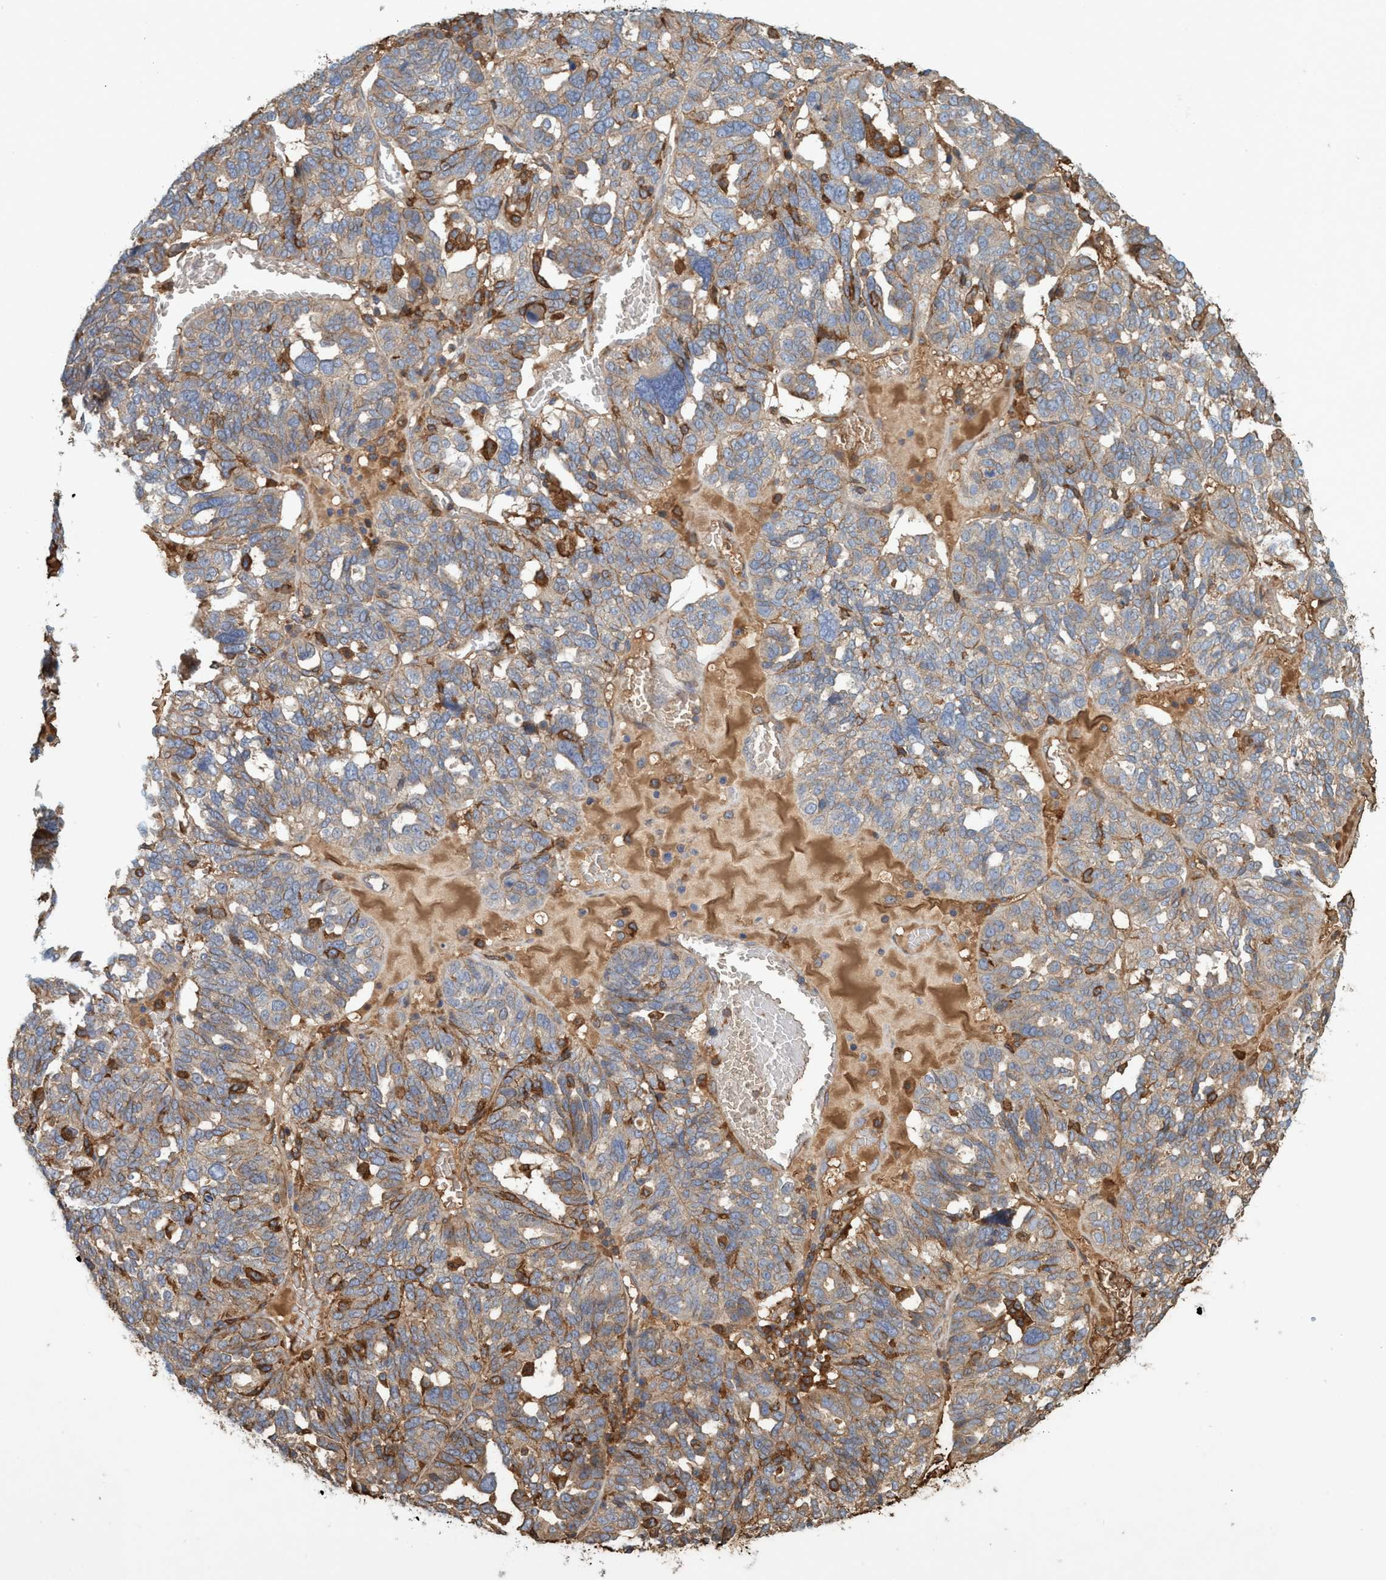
{"staining": {"intensity": "moderate", "quantity": "25%-75%", "location": "cytoplasmic/membranous"}, "tissue": "ovarian cancer", "cell_type": "Tumor cells", "image_type": "cancer", "snomed": [{"axis": "morphology", "description": "Cystadenocarcinoma, serous, NOS"}, {"axis": "topography", "description": "Ovary"}], "caption": "A histopathology image showing moderate cytoplasmic/membranous positivity in about 25%-75% of tumor cells in serous cystadenocarcinoma (ovarian), as visualized by brown immunohistochemical staining.", "gene": "SPECC1", "patient": {"sex": "female", "age": 59}}